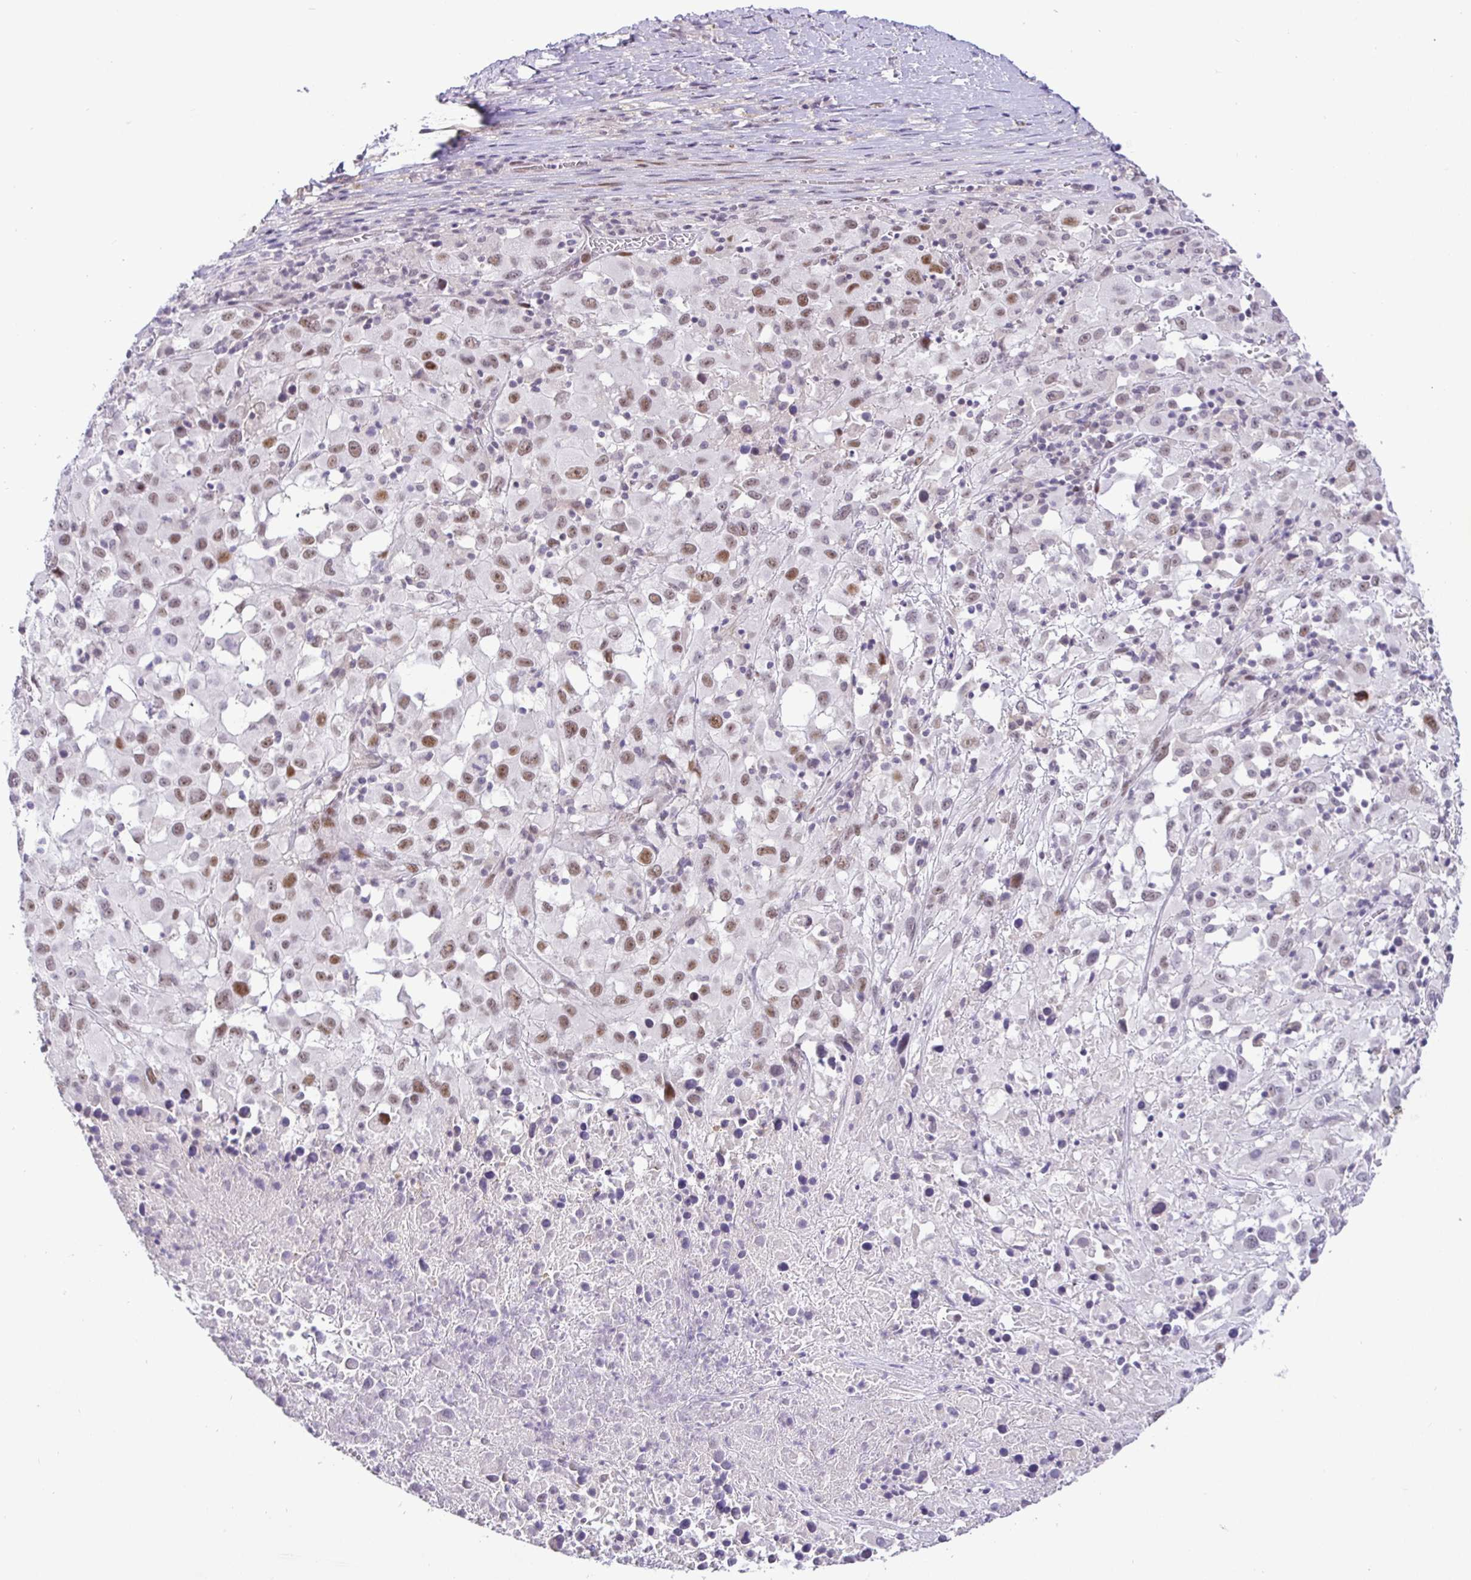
{"staining": {"intensity": "moderate", "quantity": ">75%", "location": "nuclear"}, "tissue": "melanoma", "cell_type": "Tumor cells", "image_type": "cancer", "snomed": [{"axis": "morphology", "description": "Malignant melanoma, Metastatic site"}, {"axis": "topography", "description": "Soft tissue"}], "caption": "This is an image of immunohistochemistry staining of malignant melanoma (metastatic site), which shows moderate positivity in the nuclear of tumor cells.", "gene": "NUP188", "patient": {"sex": "male", "age": 50}}